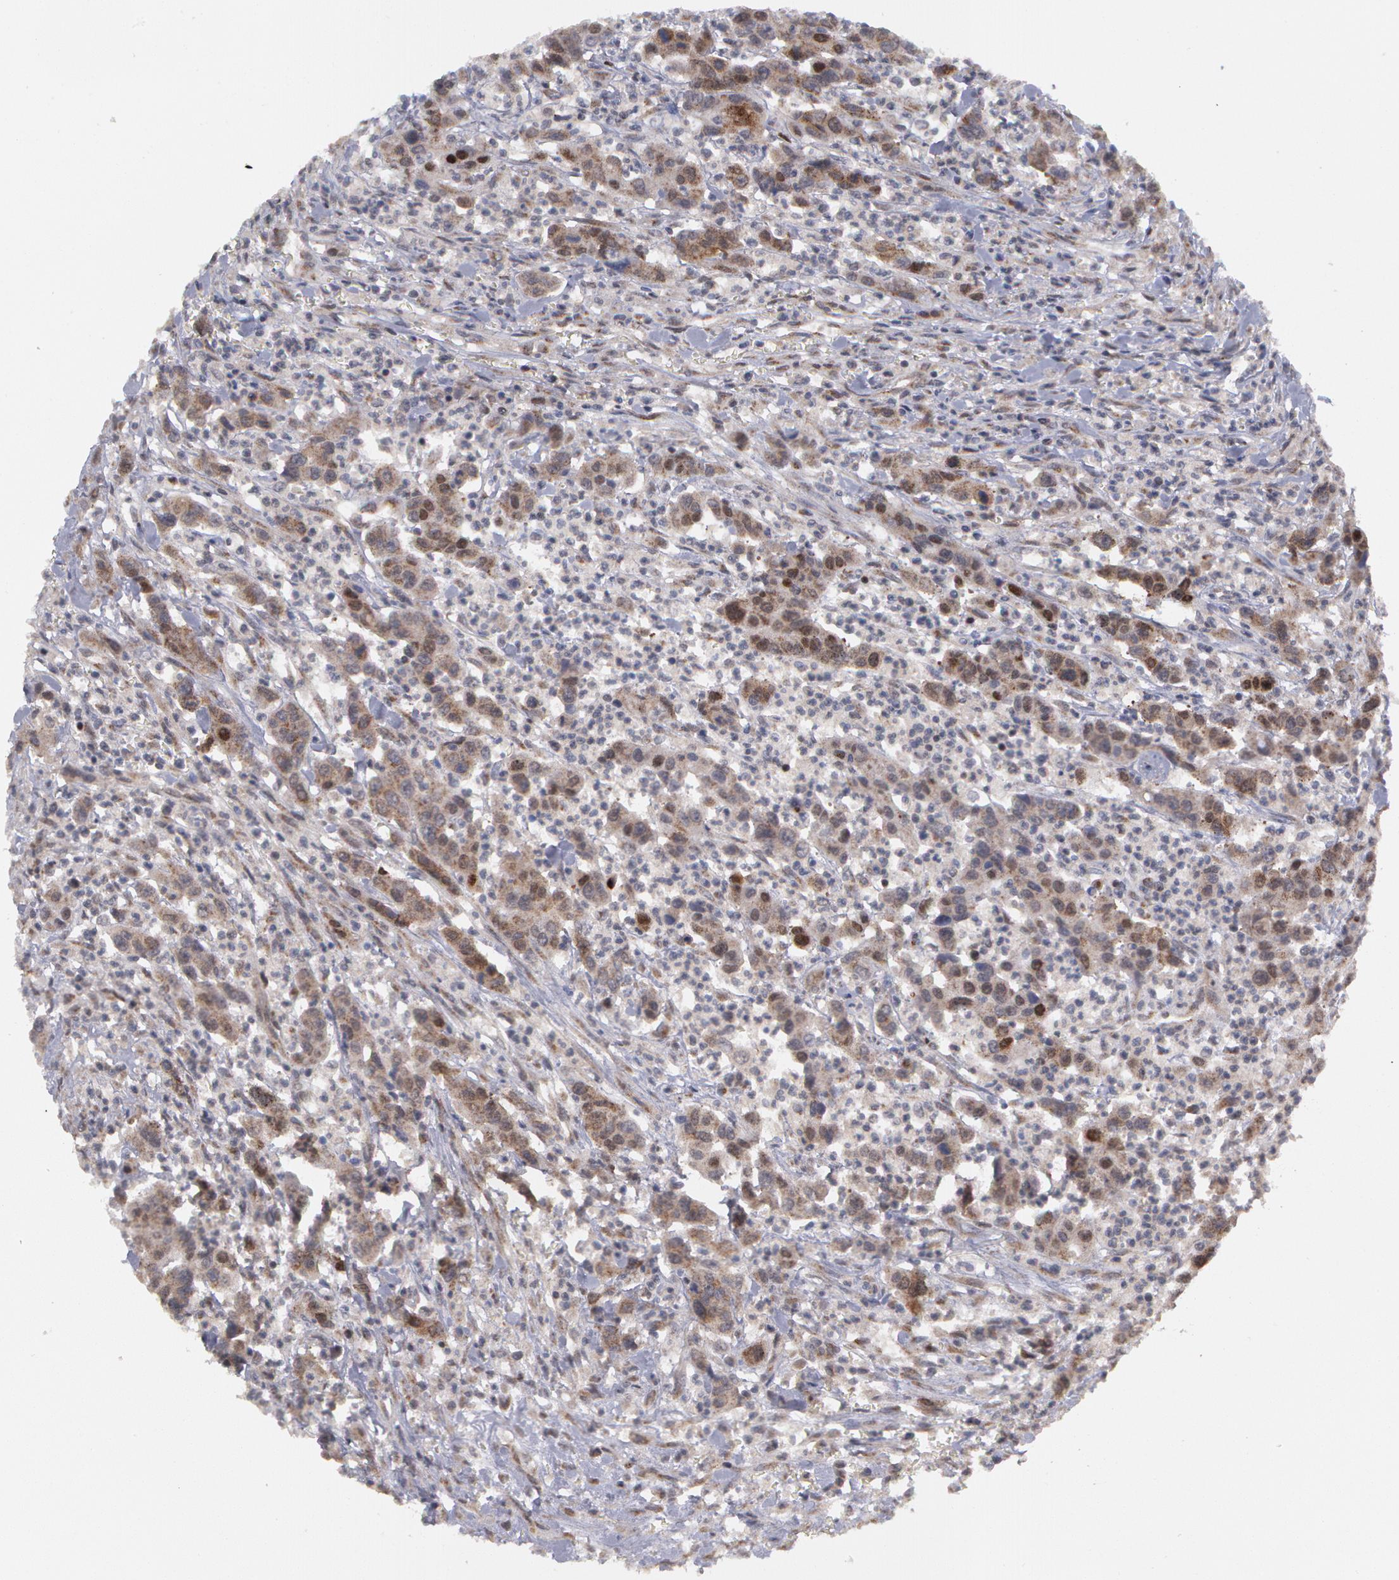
{"staining": {"intensity": "moderate", "quantity": "<25%", "location": "cytoplasmic/membranous"}, "tissue": "urothelial cancer", "cell_type": "Tumor cells", "image_type": "cancer", "snomed": [{"axis": "morphology", "description": "Urothelial carcinoma, High grade"}, {"axis": "topography", "description": "Urinary bladder"}], "caption": "Brown immunohistochemical staining in human urothelial cancer shows moderate cytoplasmic/membranous expression in approximately <25% of tumor cells.", "gene": "STX5", "patient": {"sex": "male", "age": 86}}